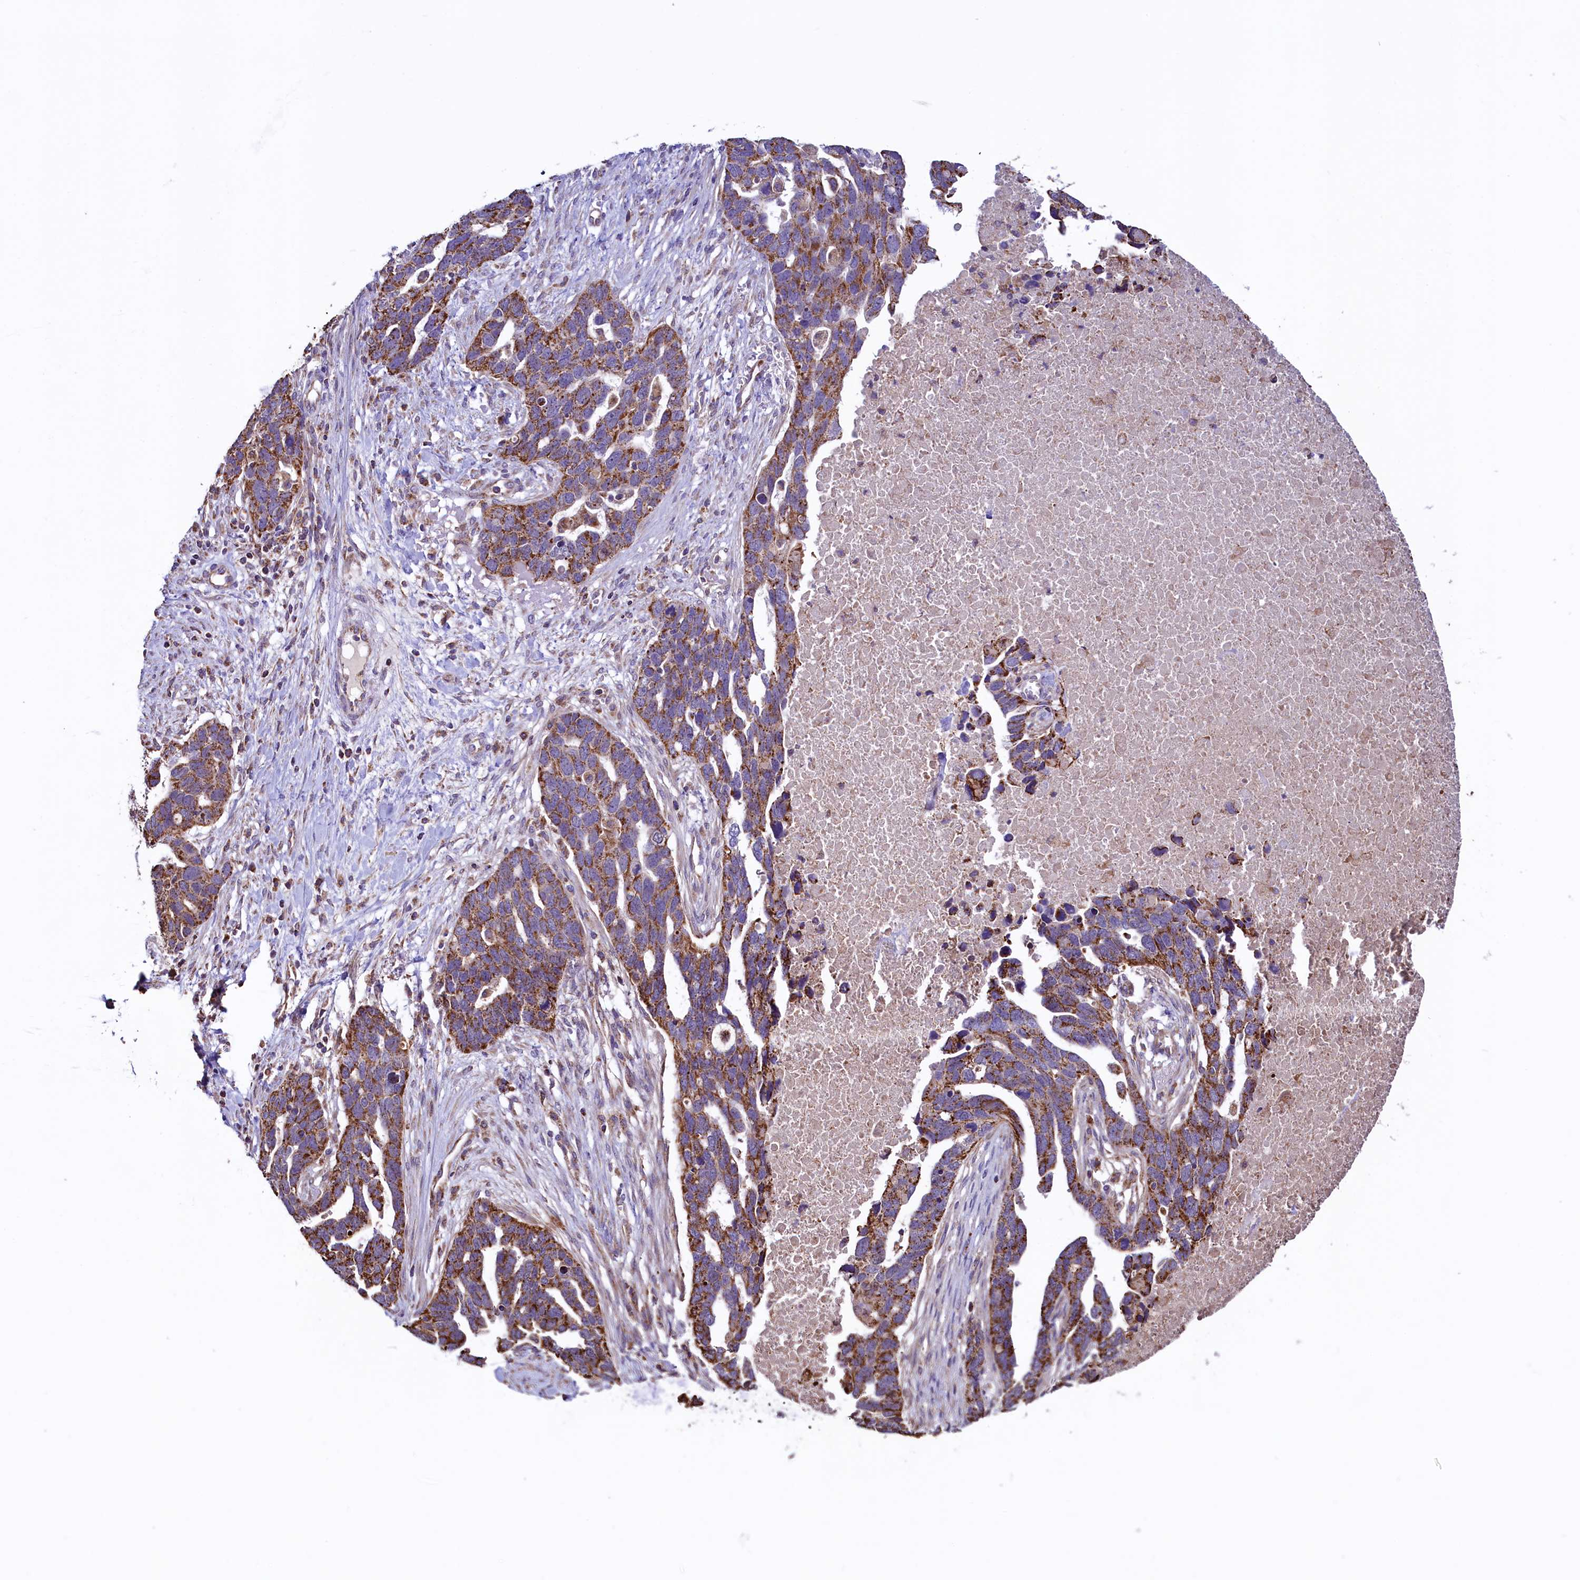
{"staining": {"intensity": "moderate", "quantity": ">75%", "location": "cytoplasmic/membranous"}, "tissue": "ovarian cancer", "cell_type": "Tumor cells", "image_type": "cancer", "snomed": [{"axis": "morphology", "description": "Cystadenocarcinoma, serous, NOS"}, {"axis": "topography", "description": "Ovary"}], "caption": "The micrograph exhibits immunohistochemical staining of ovarian cancer. There is moderate cytoplasmic/membranous positivity is identified in approximately >75% of tumor cells.", "gene": "STARD5", "patient": {"sex": "female", "age": 54}}